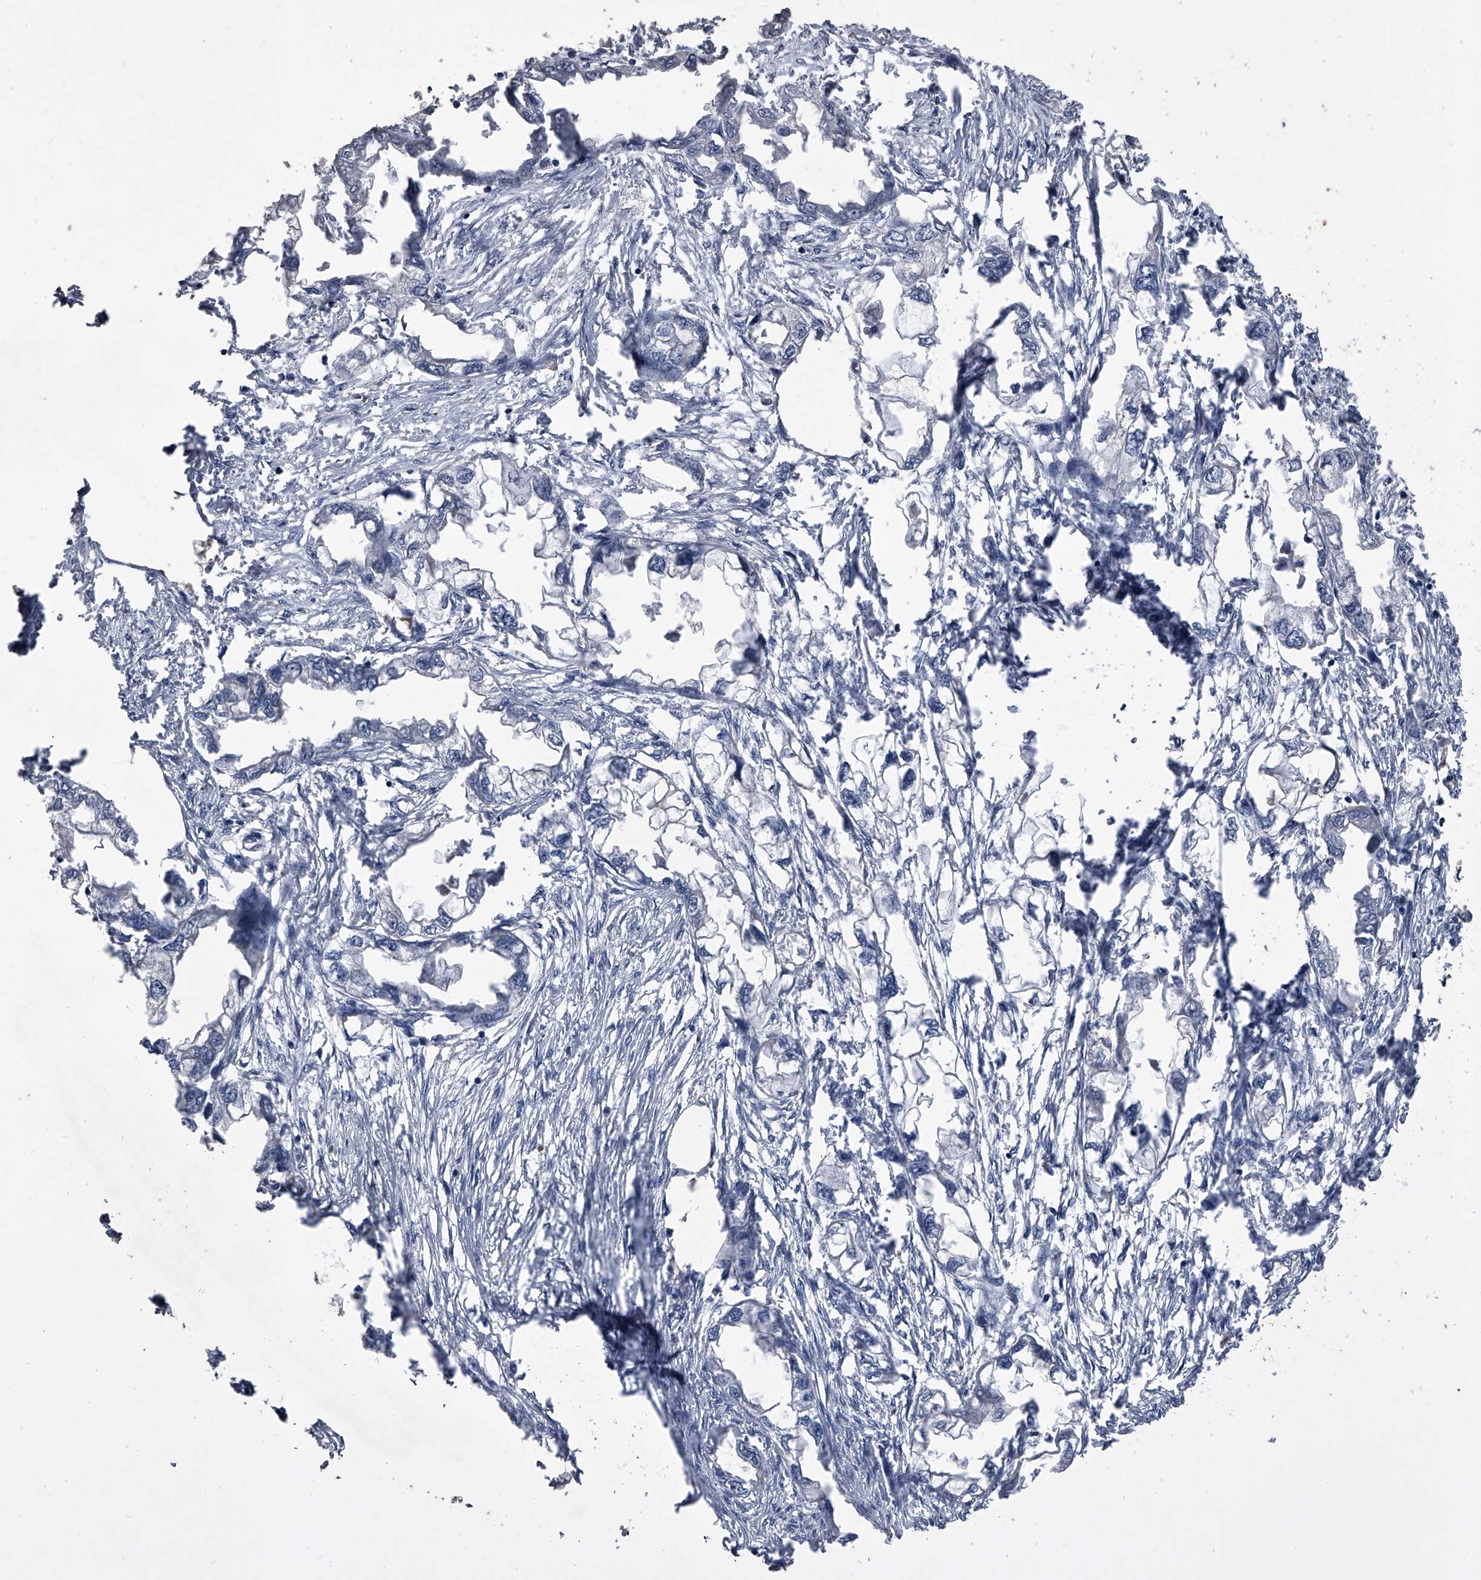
{"staining": {"intensity": "negative", "quantity": "none", "location": "none"}, "tissue": "endometrial cancer", "cell_type": "Tumor cells", "image_type": "cancer", "snomed": [{"axis": "morphology", "description": "Adenocarcinoma, NOS"}, {"axis": "morphology", "description": "Adenocarcinoma, metastatic, NOS"}, {"axis": "topography", "description": "Adipose tissue"}, {"axis": "topography", "description": "Endometrium"}], "caption": "A high-resolution micrograph shows immunohistochemistry staining of endometrial cancer (metastatic adenocarcinoma), which displays no significant positivity in tumor cells. The staining is performed using DAB (3,3'-diaminobenzidine) brown chromogen with nuclei counter-stained in using hematoxylin.", "gene": "CEP85L", "patient": {"sex": "female", "age": 67}}